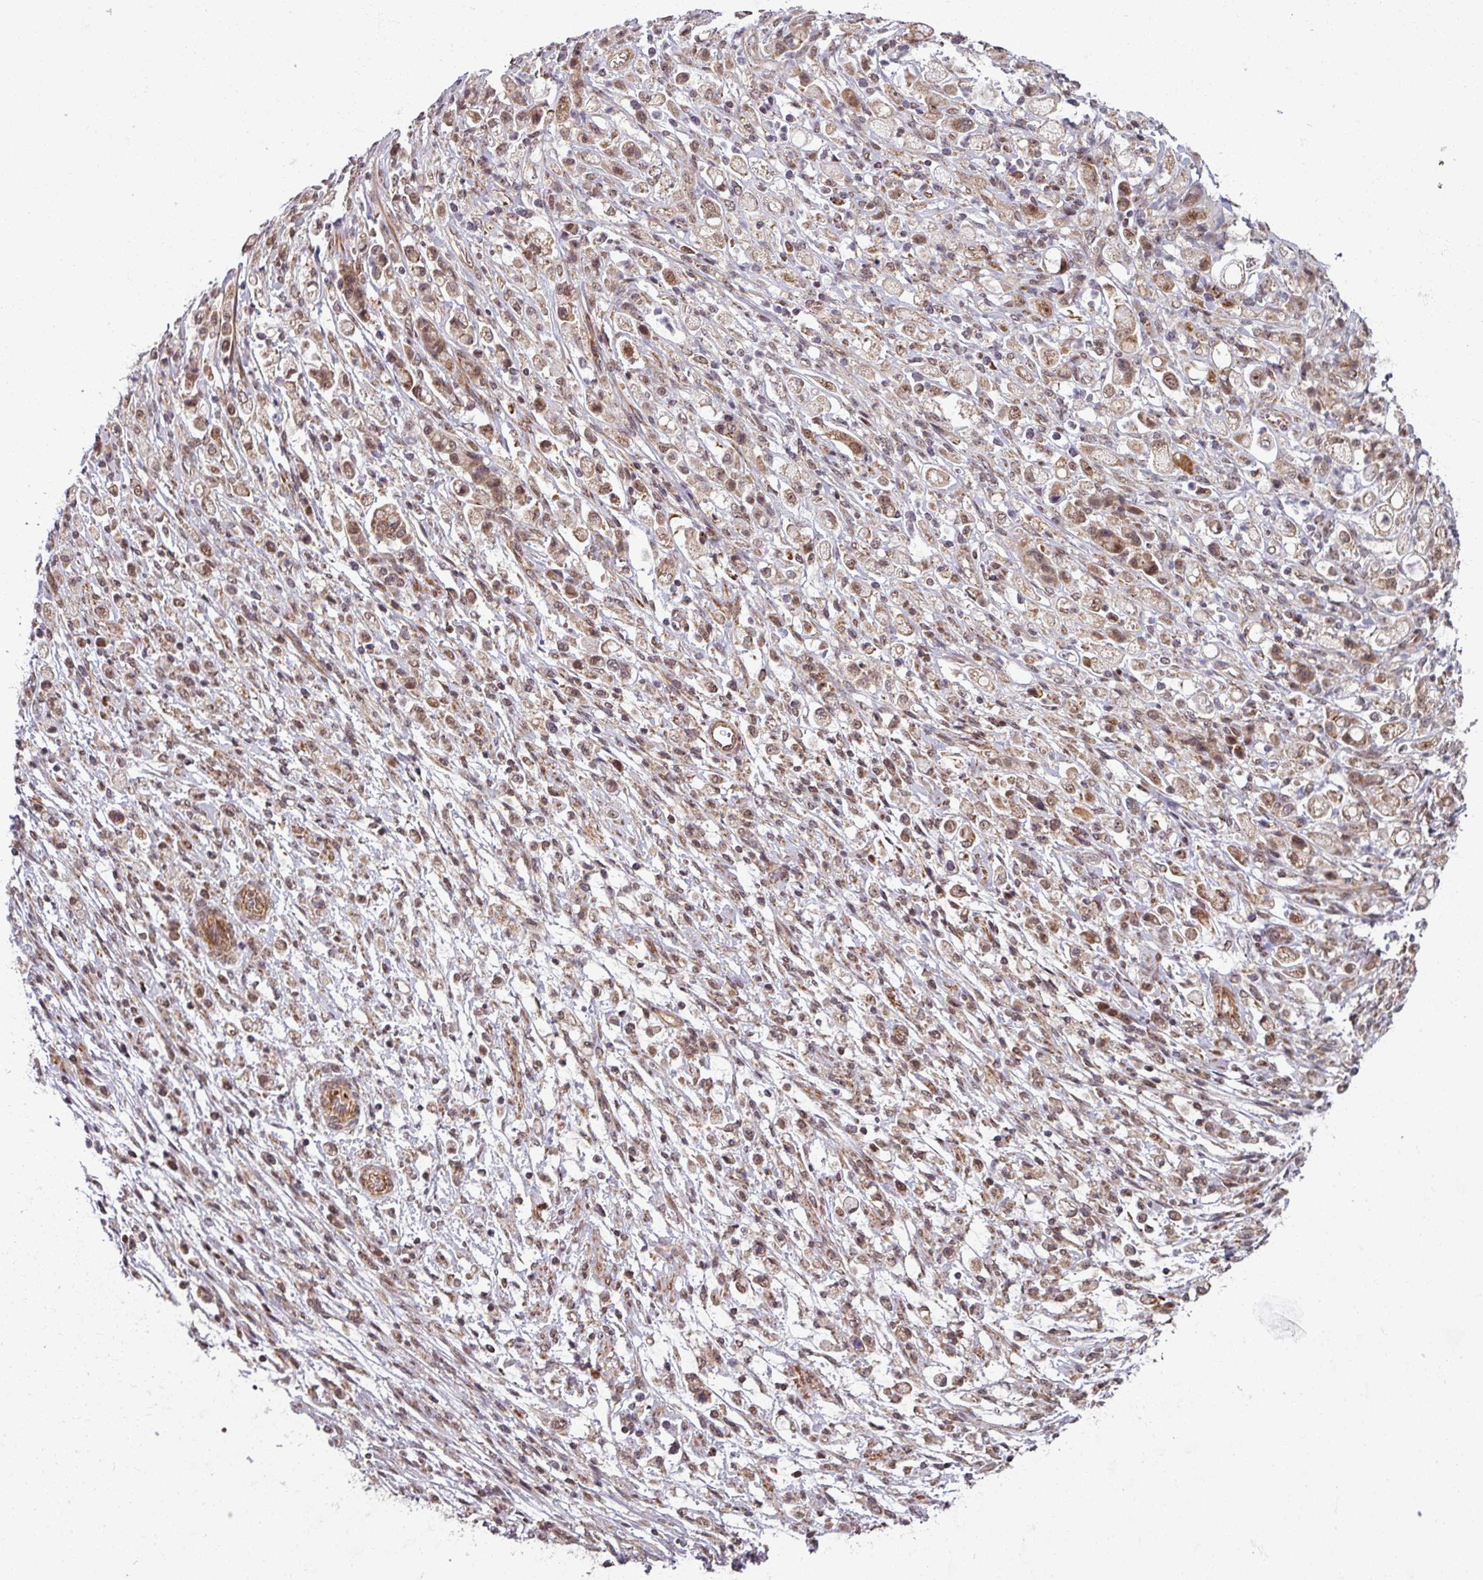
{"staining": {"intensity": "moderate", "quantity": ">75%", "location": "nuclear"}, "tissue": "stomach cancer", "cell_type": "Tumor cells", "image_type": "cancer", "snomed": [{"axis": "morphology", "description": "Adenocarcinoma, NOS"}, {"axis": "topography", "description": "Stomach"}], "caption": "Immunohistochemical staining of stomach adenocarcinoma demonstrates medium levels of moderate nuclear expression in about >75% of tumor cells.", "gene": "SWI5", "patient": {"sex": "female", "age": 60}}